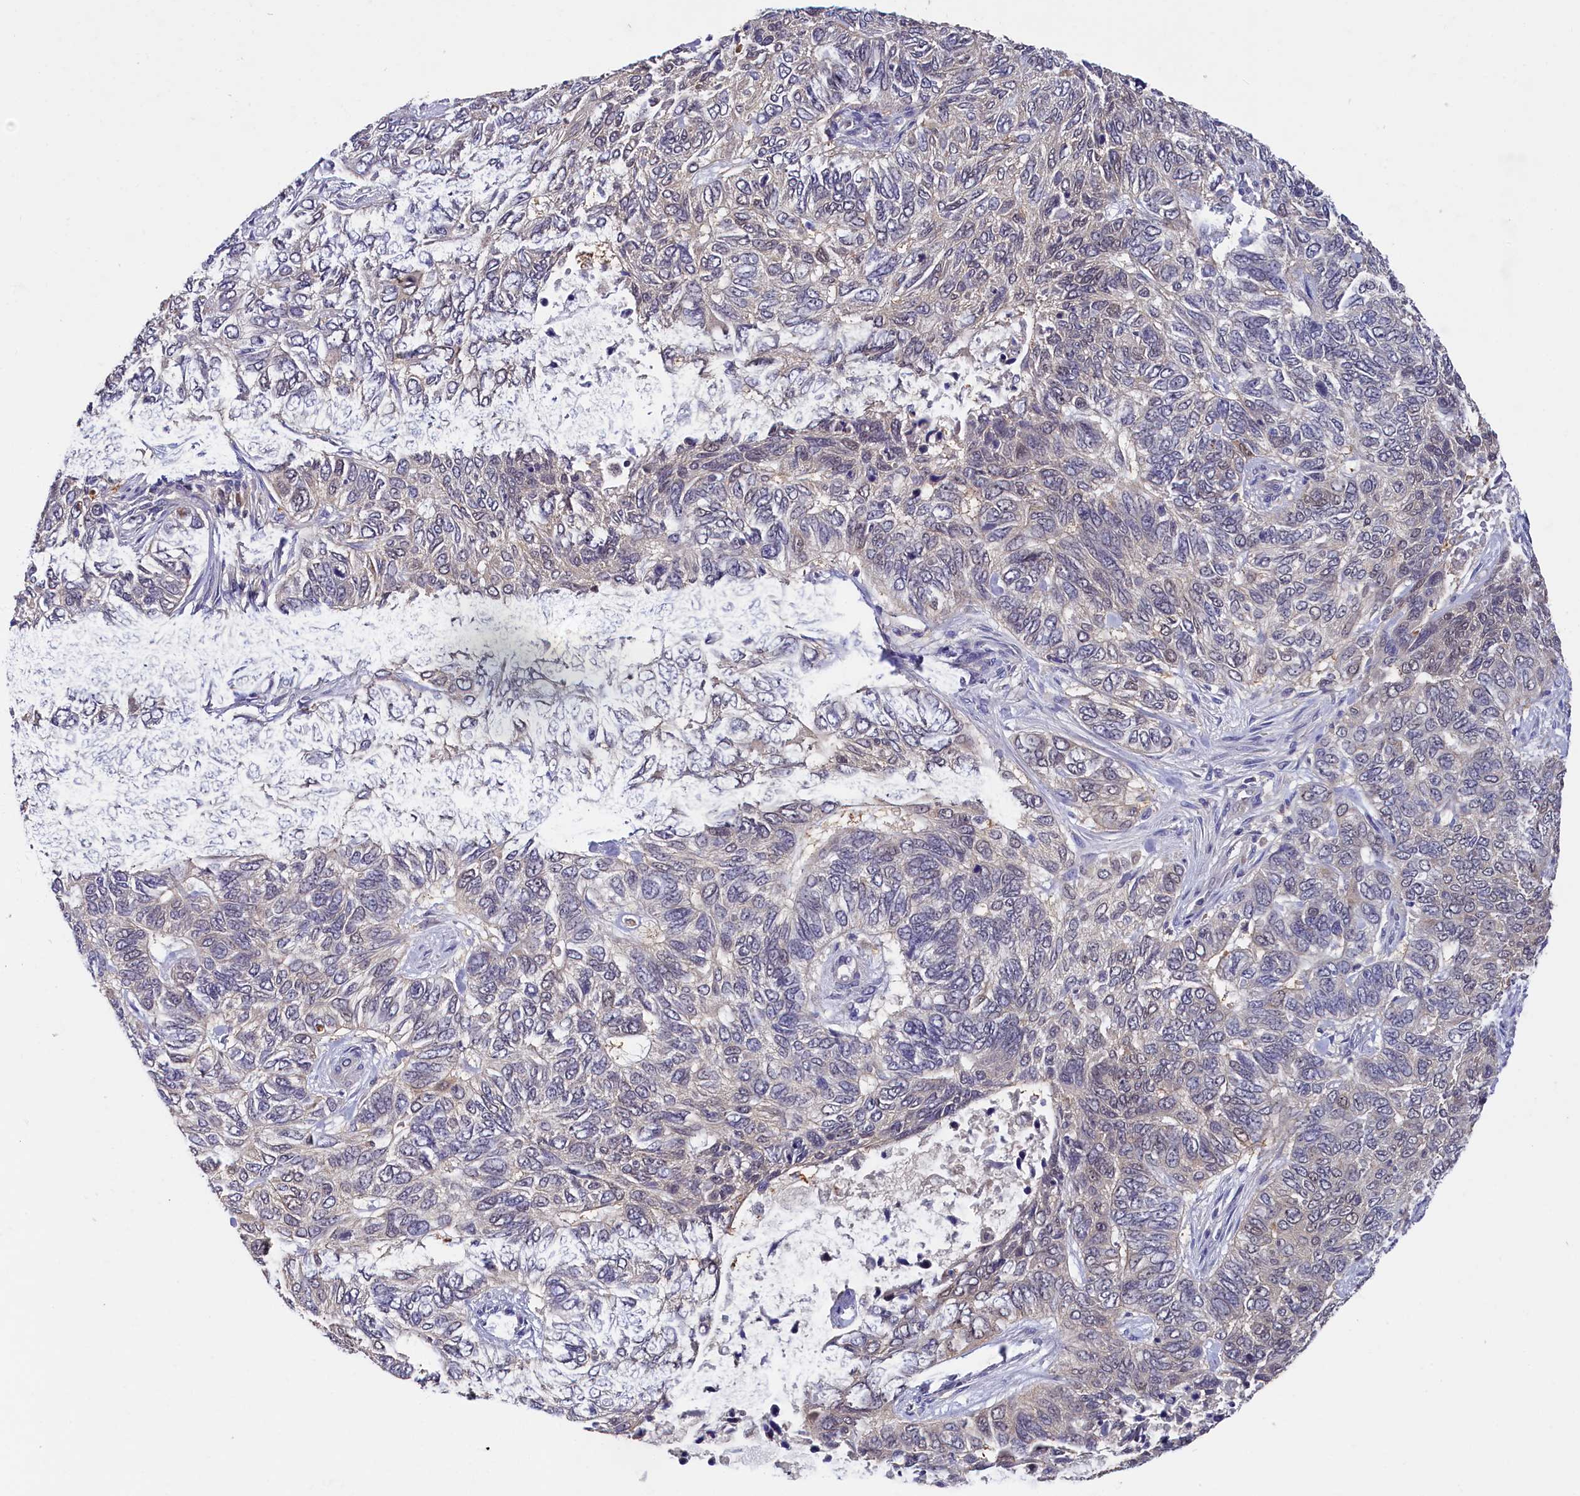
{"staining": {"intensity": "negative", "quantity": "none", "location": "none"}, "tissue": "skin cancer", "cell_type": "Tumor cells", "image_type": "cancer", "snomed": [{"axis": "morphology", "description": "Basal cell carcinoma"}, {"axis": "topography", "description": "Skin"}], "caption": "A high-resolution histopathology image shows immunohistochemistry (IHC) staining of skin cancer (basal cell carcinoma), which displays no significant staining in tumor cells. (IHC, brightfield microscopy, high magnification).", "gene": "C11orf54", "patient": {"sex": "female", "age": 65}}